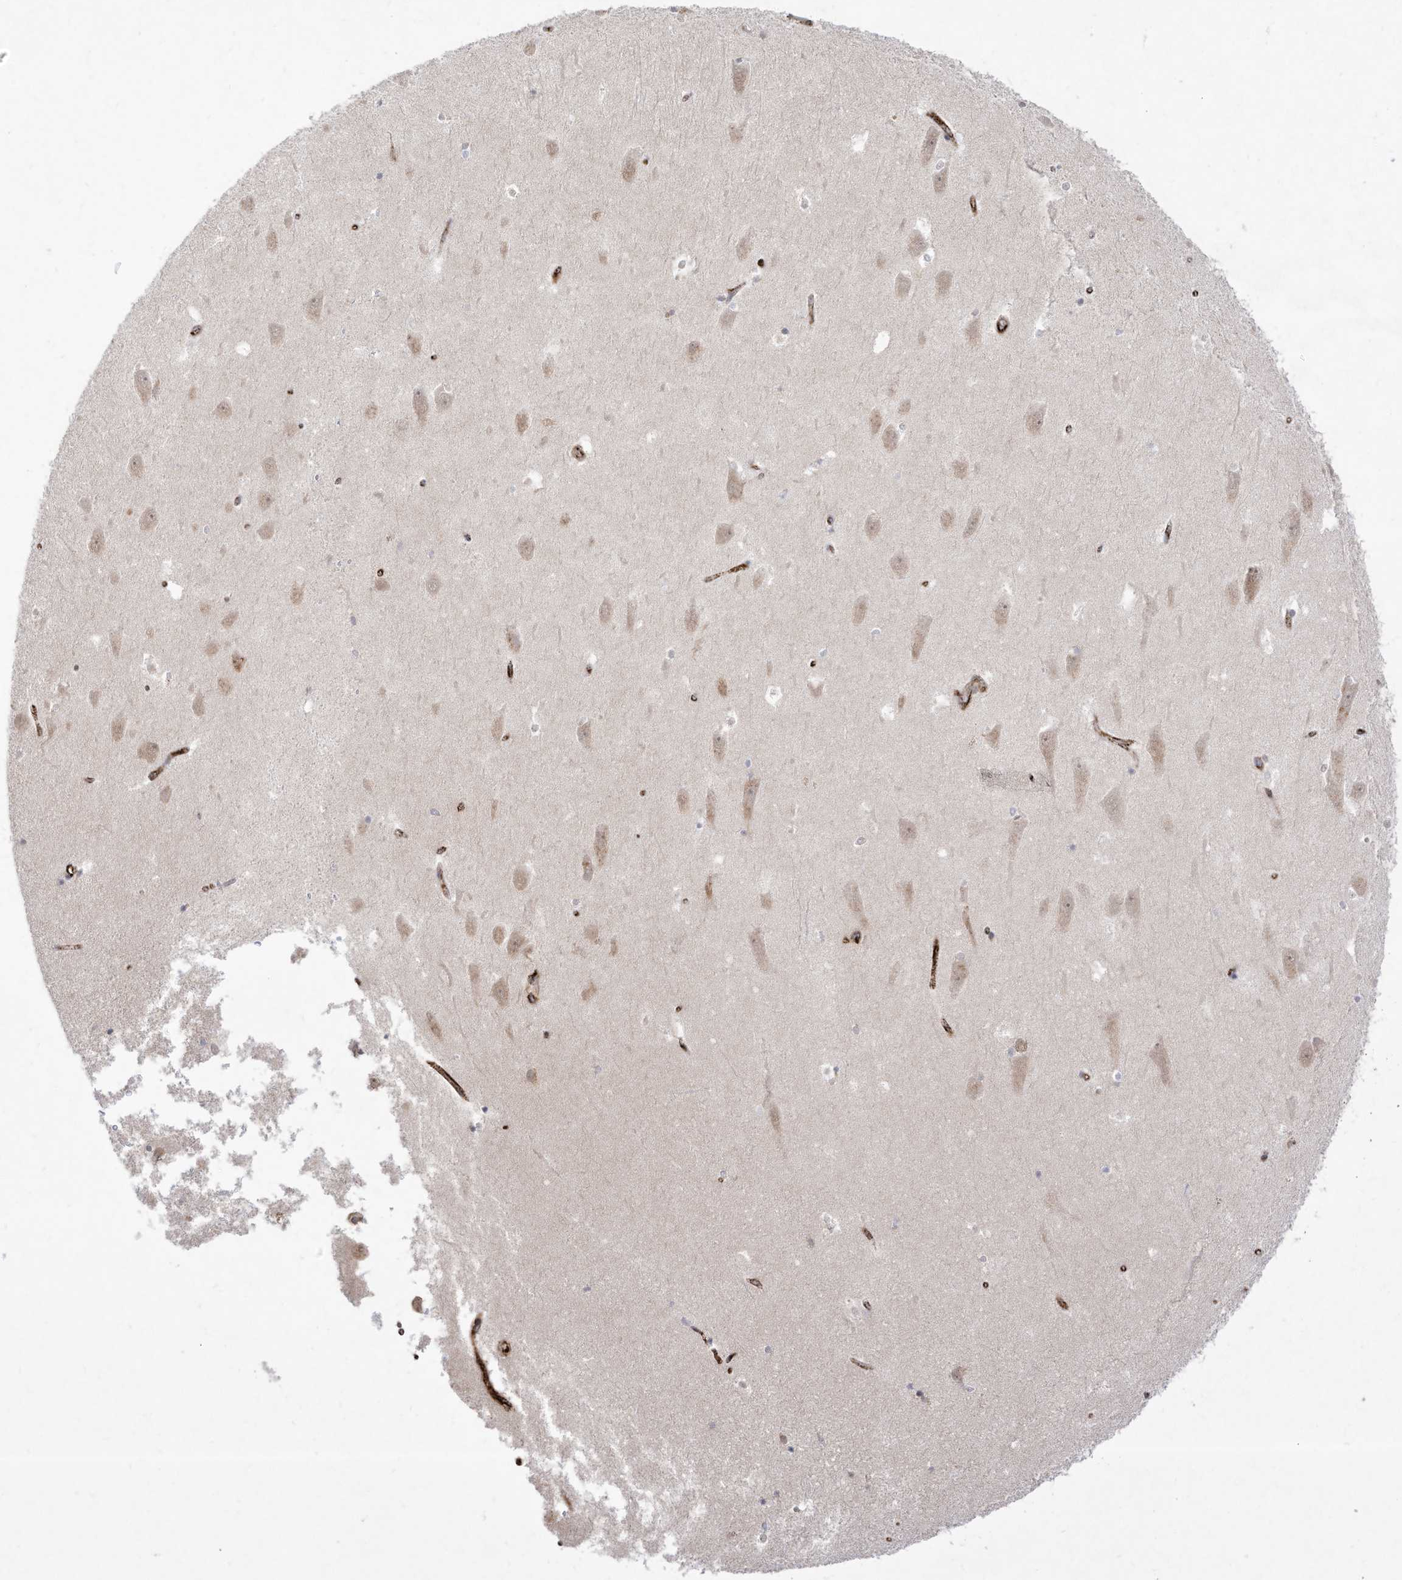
{"staining": {"intensity": "negative", "quantity": "none", "location": "none"}, "tissue": "hippocampus", "cell_type": "Glial cells", "image_type": "normal", "snomed": [{"axis": "morphology", "description": "Normal tissue, NOS"}, {"axis": "topography", "description": "Hippocampus"}], "caption": "The immunohistochemistry (IHC) image has no significant expression in glial cells of hippocampus.", "gene": "ZGRF1", "patient": {"sex": "male", "age": 45}}